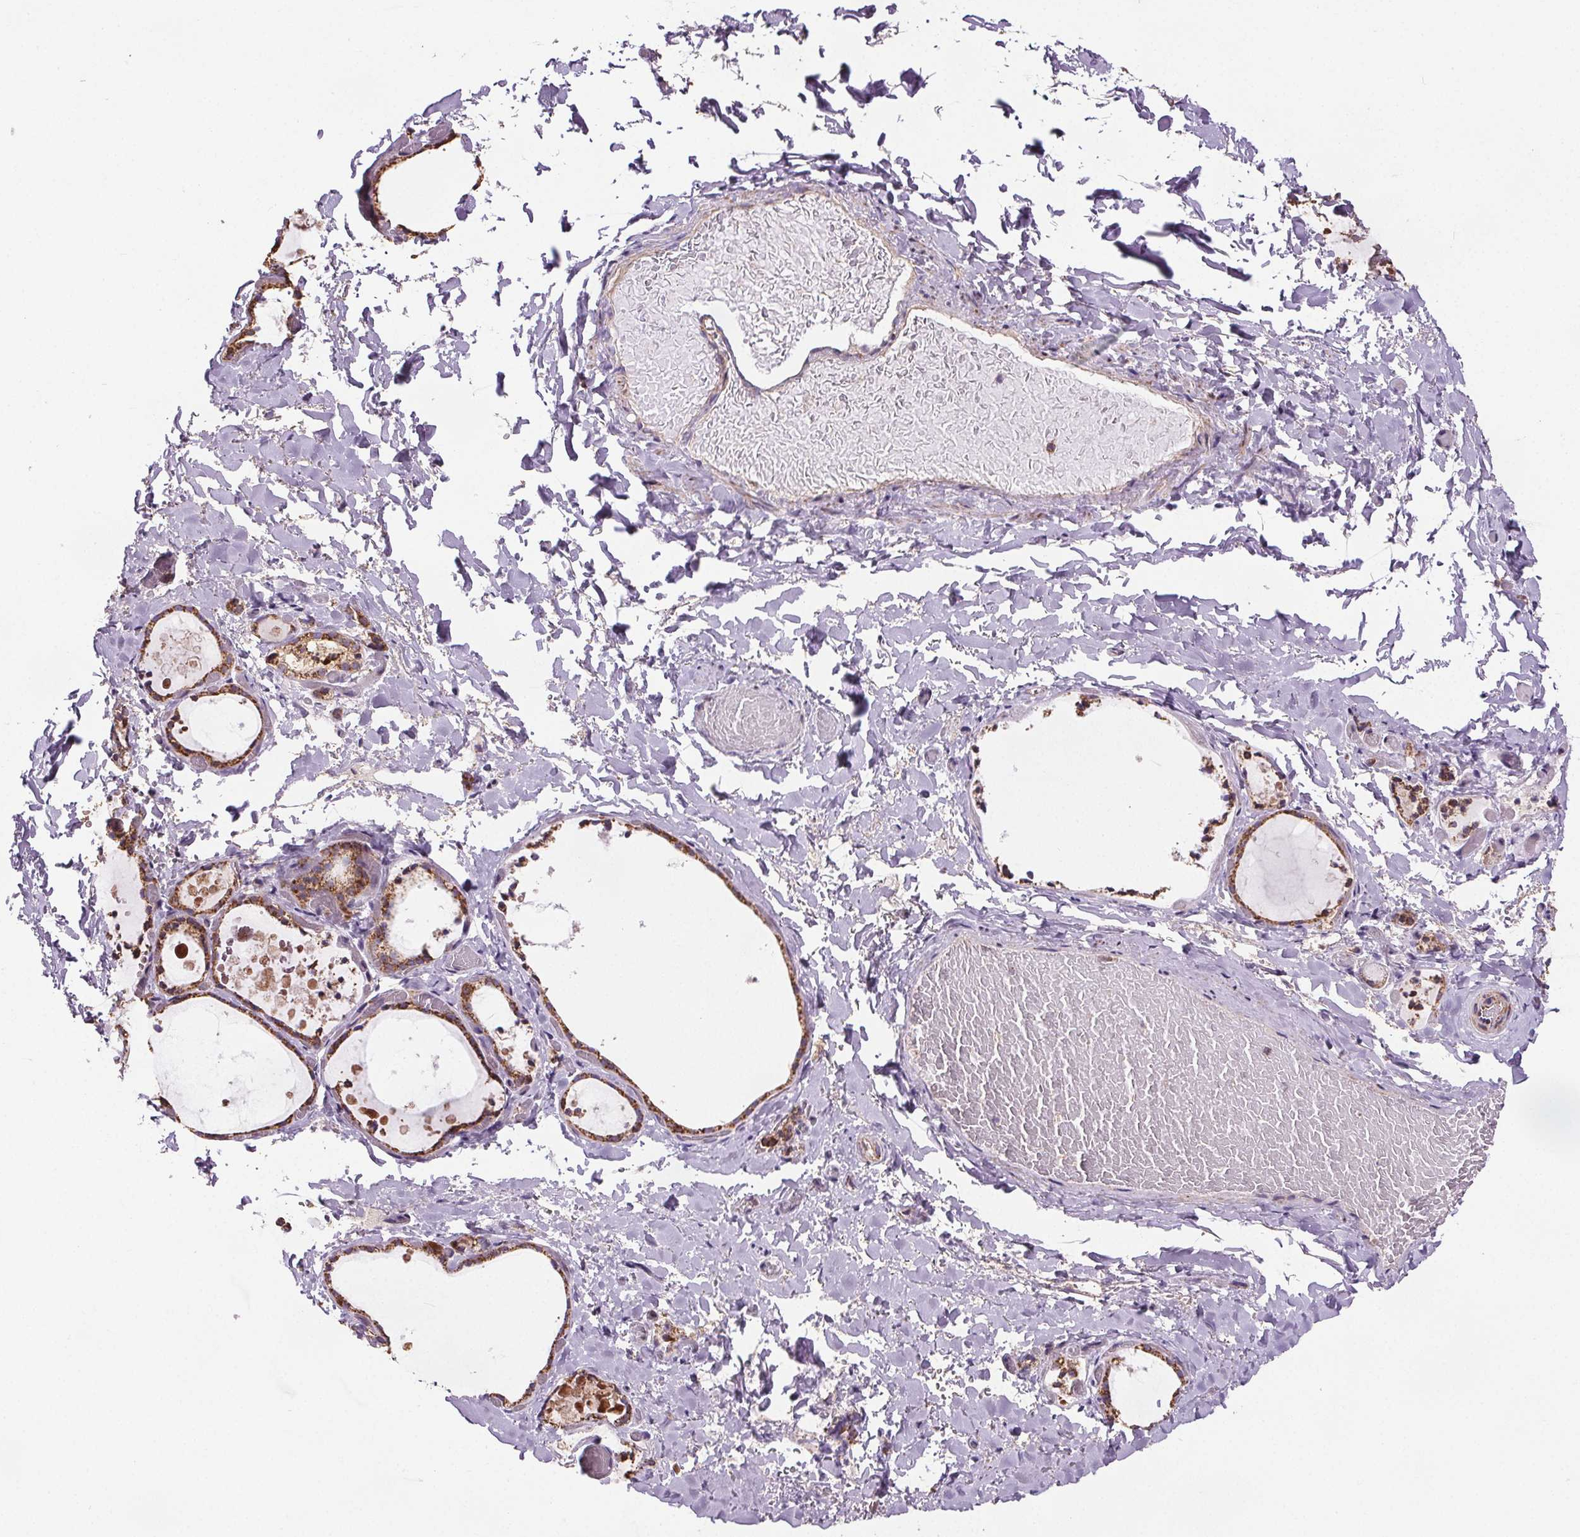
{"staining": {"intensity": "strong", "quantity": ">75%", "location": "cytoplasmic/membranous"}, "tissue": "thyroid gland", "cell_type": "Glandular cells", "image_type": "normal", "snomed": [{"axis": "morphology", "description": "Normal tissue, NOS"}, {"axis": "topography", "description": "Thyroid gland"}], "caption": "Protein staining of normal thyroid gland demonstrates strong cytoplasmic/membranous expression in about >75% of glandular cells.", "gene": "SUCLA2", "patient": {"sex": "female", "age": 56}}